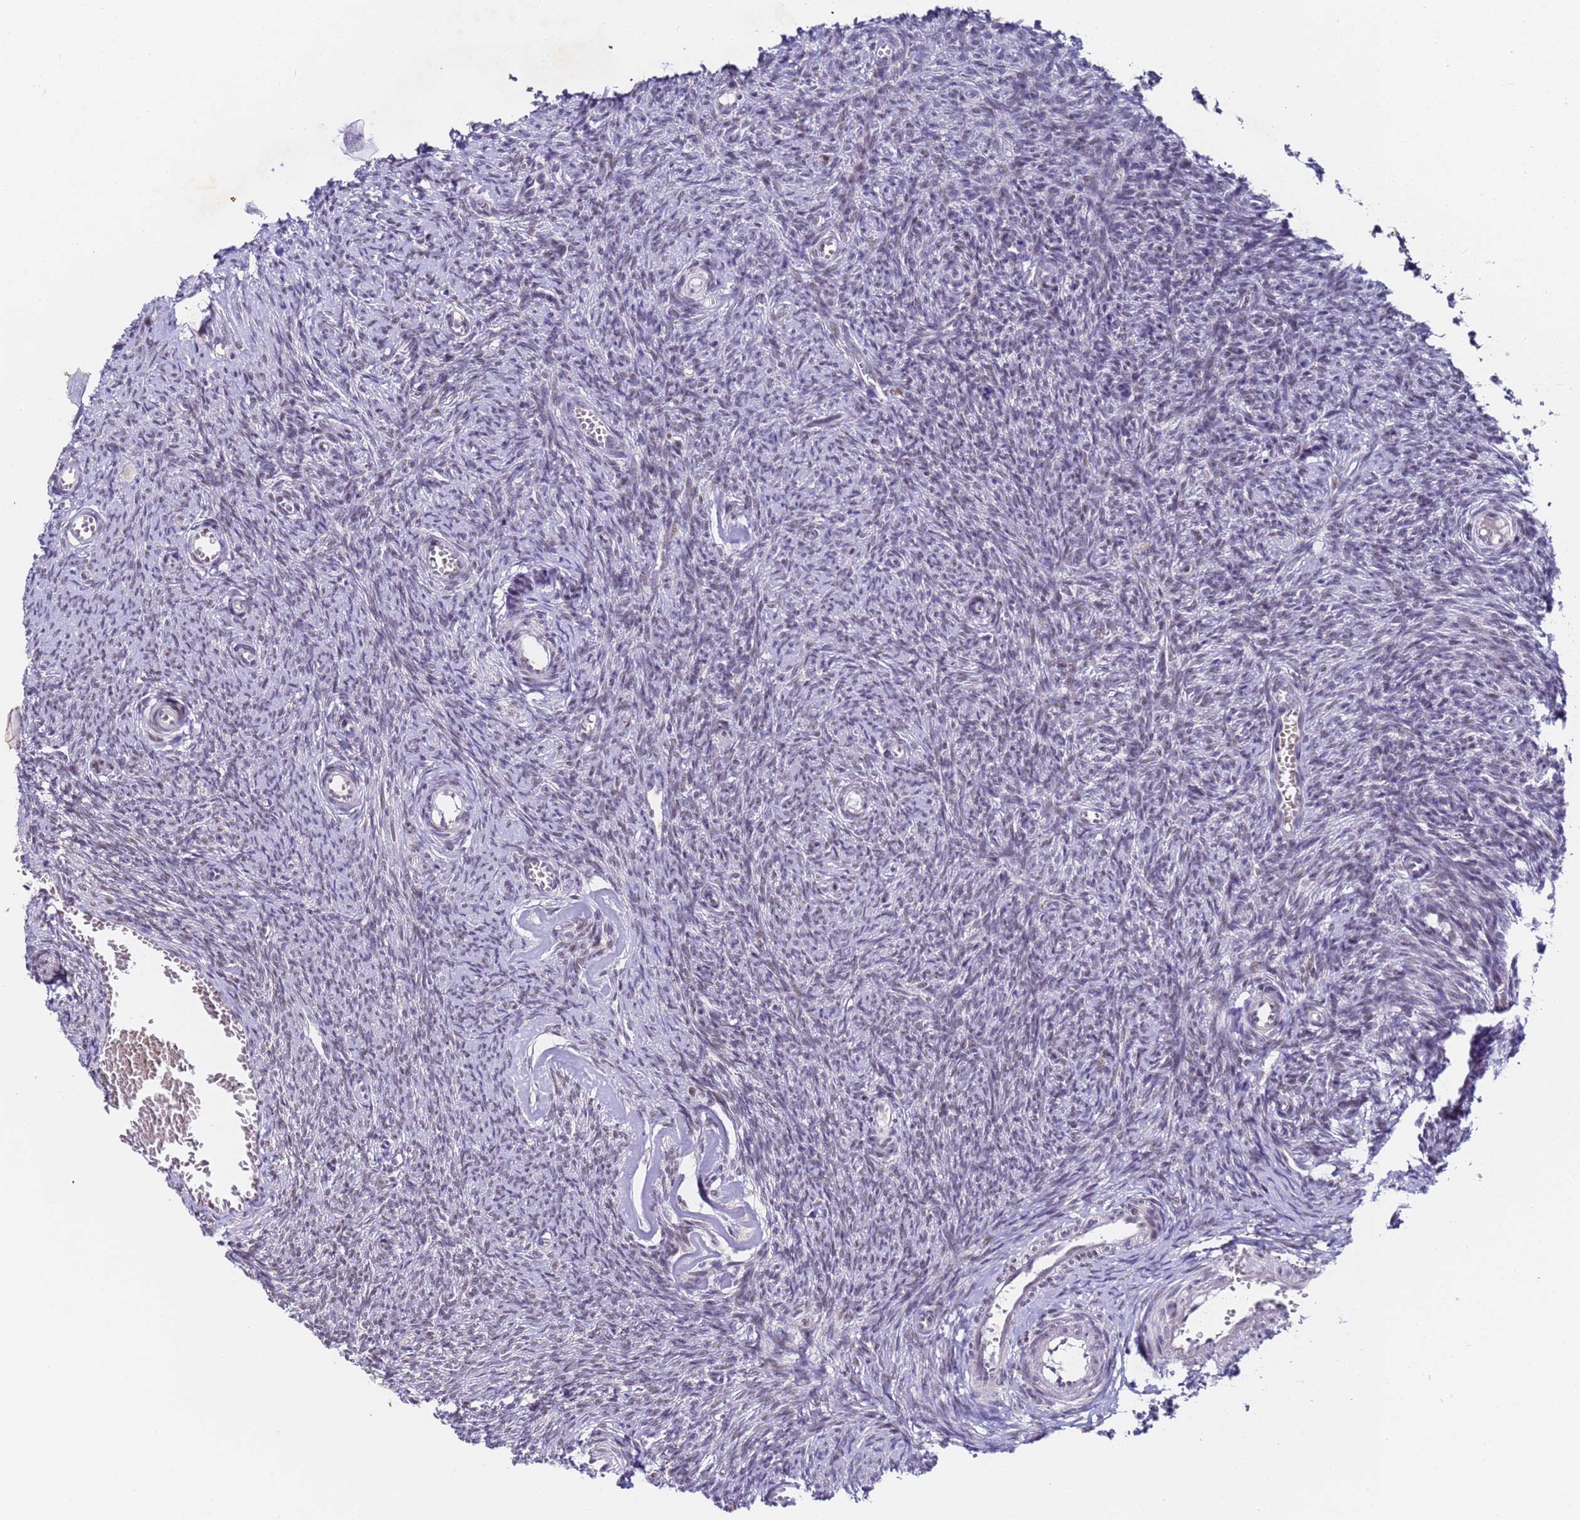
{"staining": {"intensity": "negative", "quantity": "none", "location": "none"}, "tissue": "ovary", "cell_type": "Ovarian stroma cells", "image_type": "normal", "snomed": [{"axis": "morphology", "description": "Normal tissue, NOS"}, {"axis": "topography", "description": "Ovary"}], "caption": "DAB immunohistochemical staining of benign human ovary shows no significant staining in ovarian stroma cells. (Brightfield microscopy of DAB immunohistochemistry at high magnification).", "gene": "FNBP4", "patient": {"sex": "female", "age": 44}}